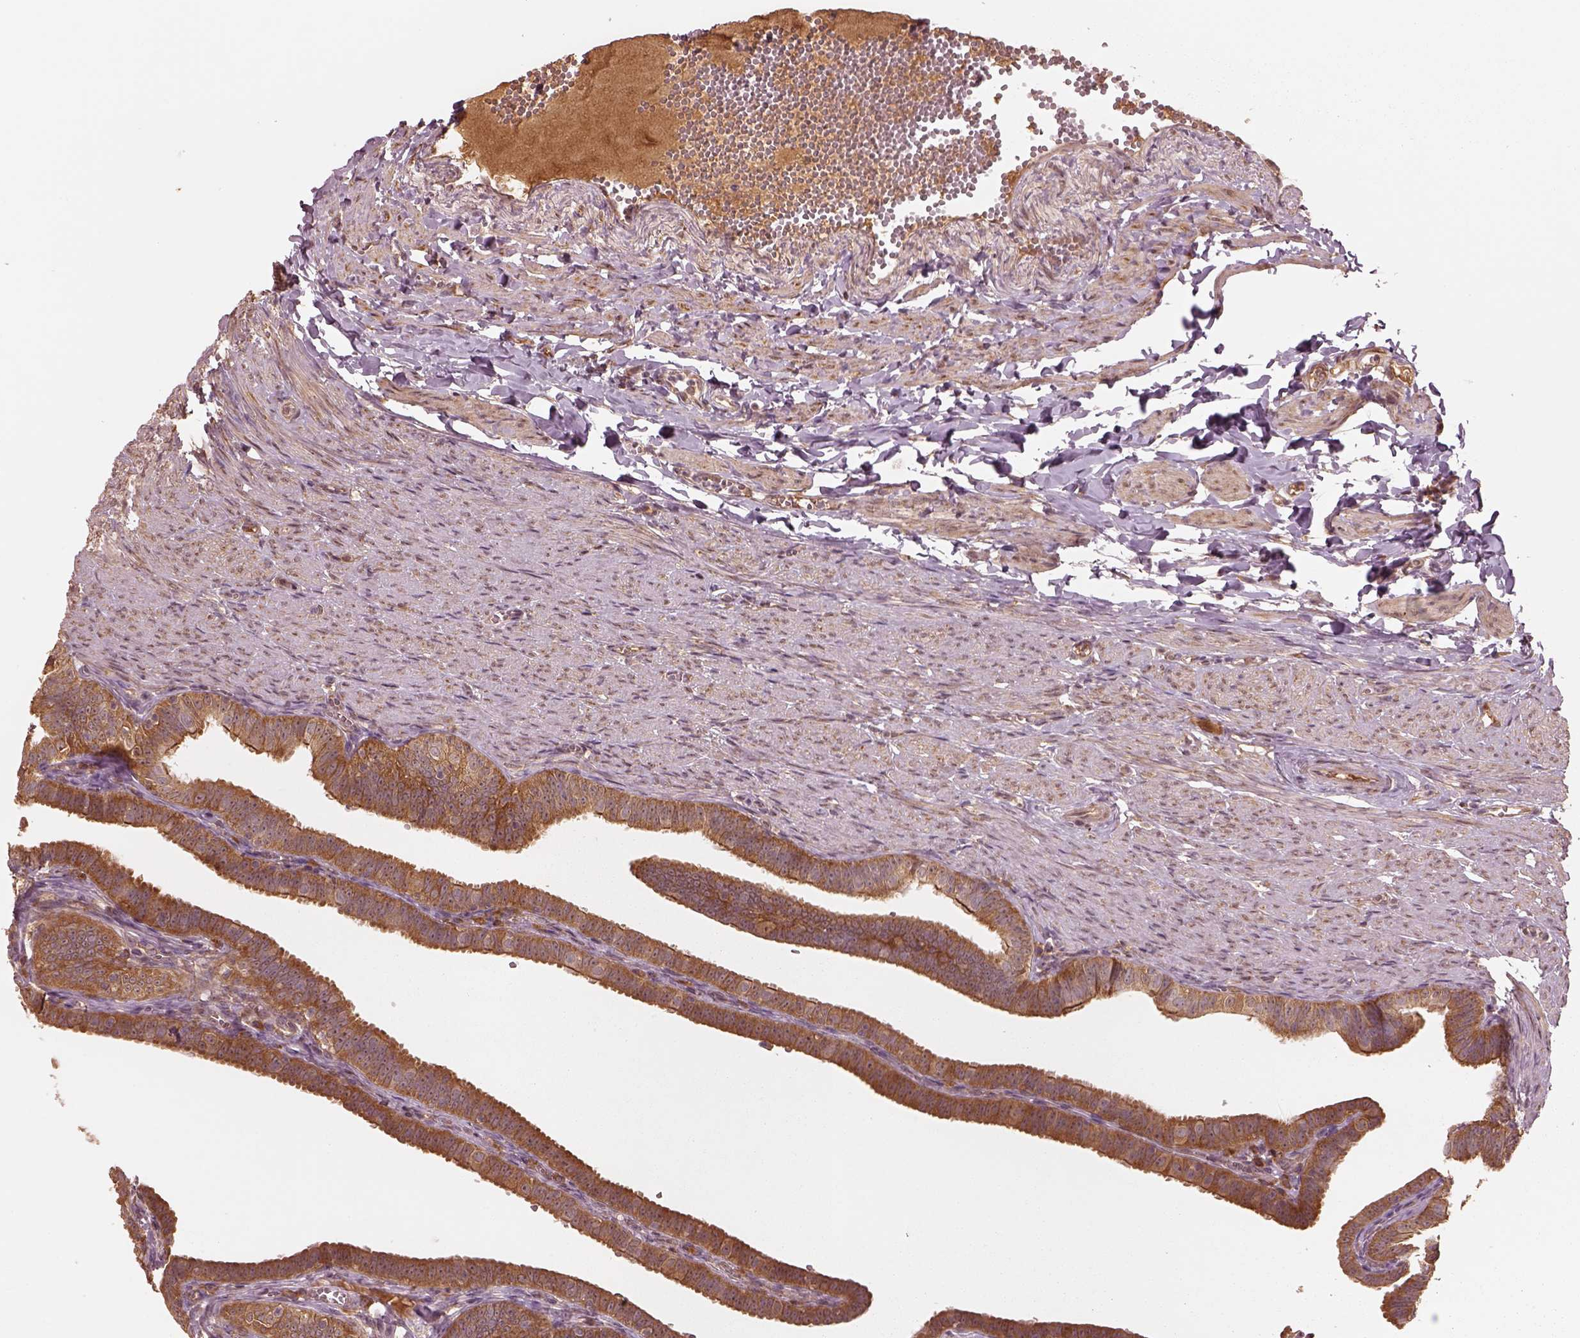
{"staining": {"intensity": "moderate", "quantity": ">75%", "location": "cytoplasmic/membranous"}, "tissue": "fallopian tube", "cell_type": "Glandular cells", "image_type": "normal", "snomed": [{"axis": "morphology", "description": "Normal tissue, NOS"}, {"axis": "topography", "description": "Fallopian tube"}], "caption": "Protein expression analysis of unremarkable fallopian tube displays moderate cytoplasmic/membranous expression in approximately >75% of glandular cells.", "gene": "RPS5", "patient": {"sex": "female", "age": 25}}